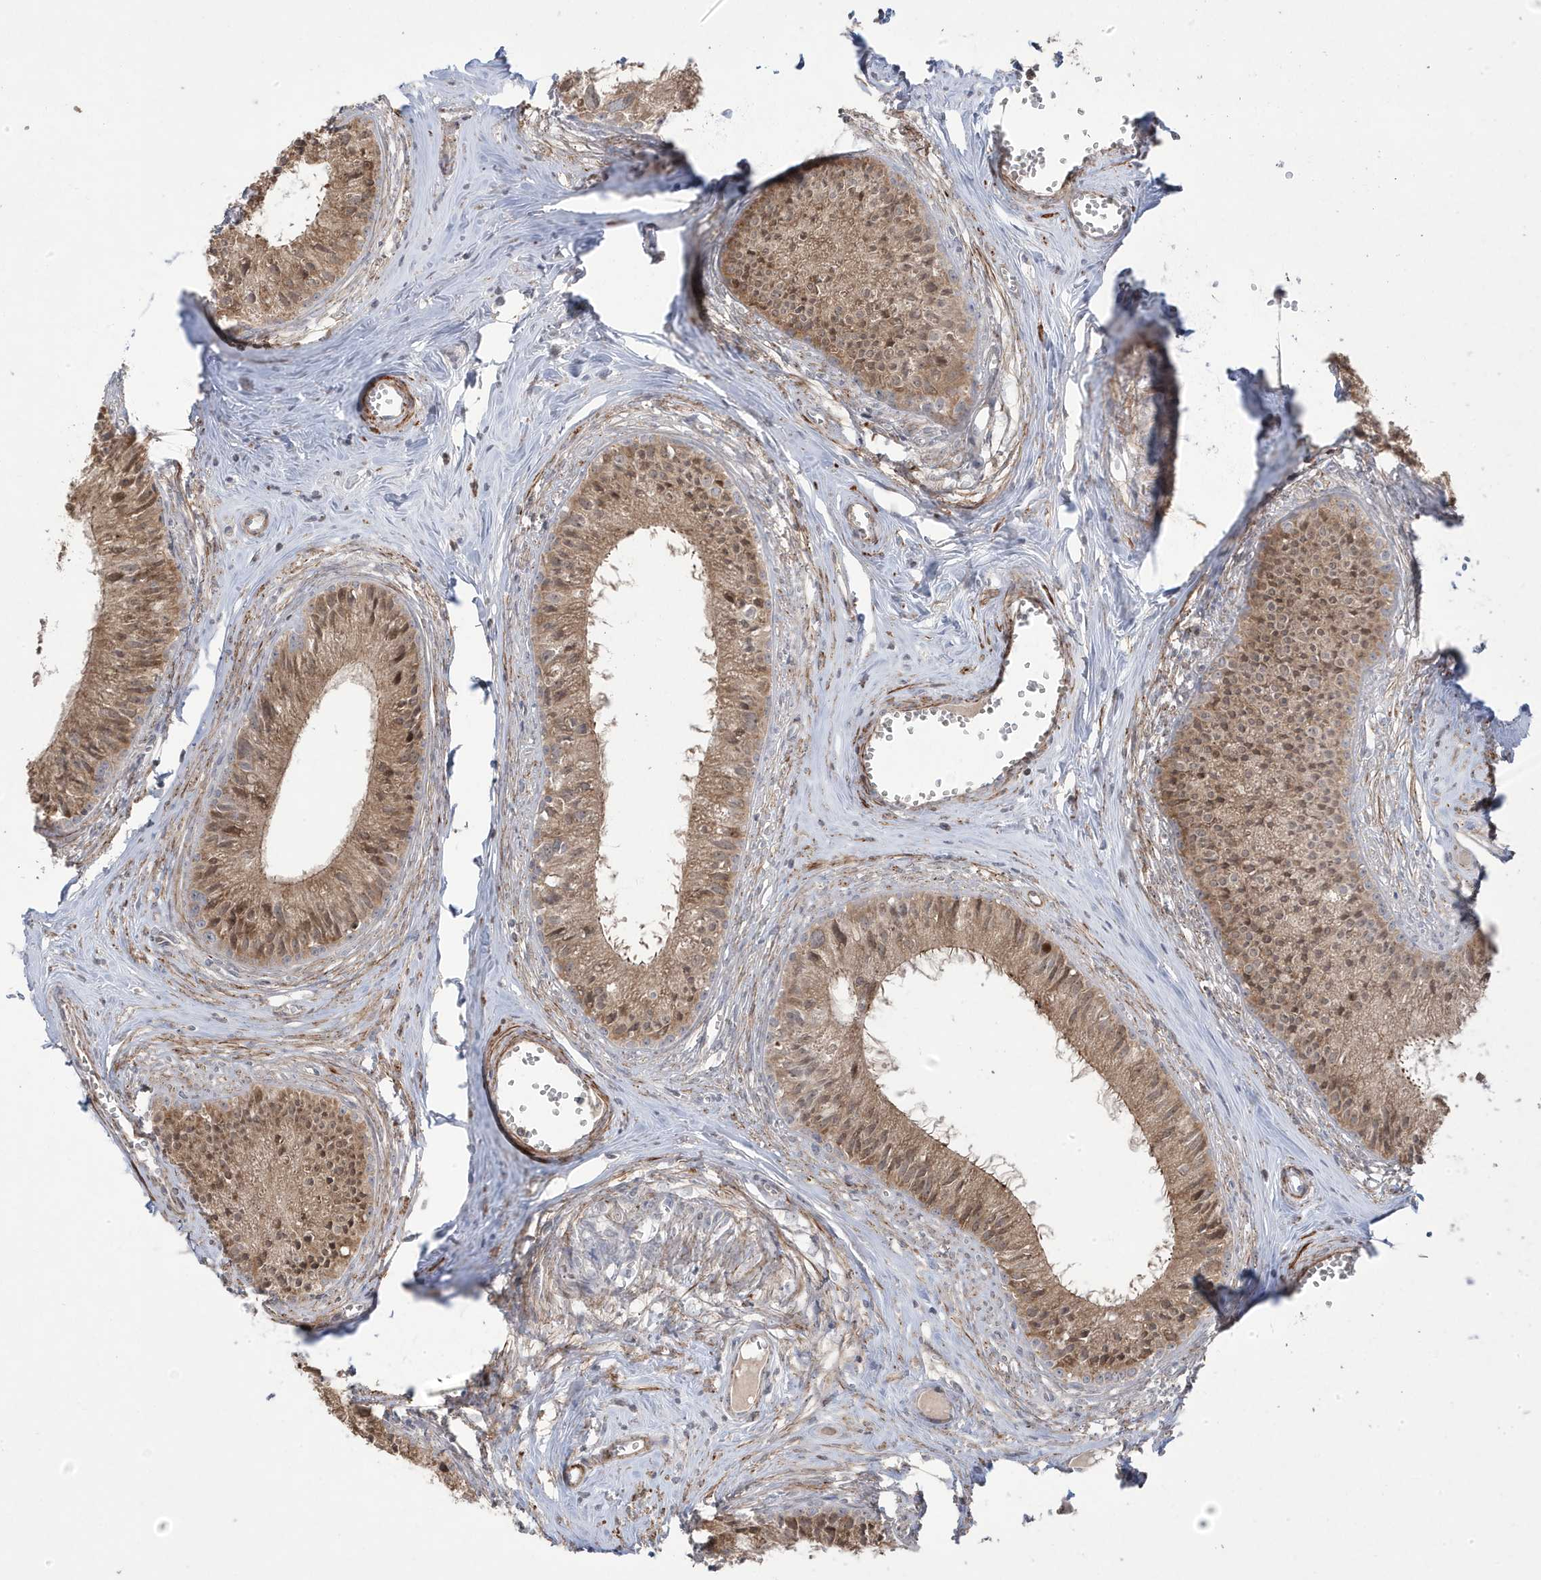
{"staining": {"intensity": "moderate", "quantity": "<25%", "location": "cytoplasmic/membranous"}, "tissue": "epididymis", "cell_type": "Glandular cells", "image_type": "normal", "snomed": [{"axis": "morphology", "description": "Normal tissue, NOS"}, {"axis": "topography", "description": "Epididymis"}], "caption": "Immunohistochemistry (DAB) staining of unremarkable epididymis displays moderate cytoplasmic/membranous protein expression in about <25% of glandular cells. The staining is performed using DAB brown chromogen to label protein expression. The nuclei are counter-stained blue using hematoxylin.", "gene": "CETN3", "patient": {"sex": "male", "age": 36}}